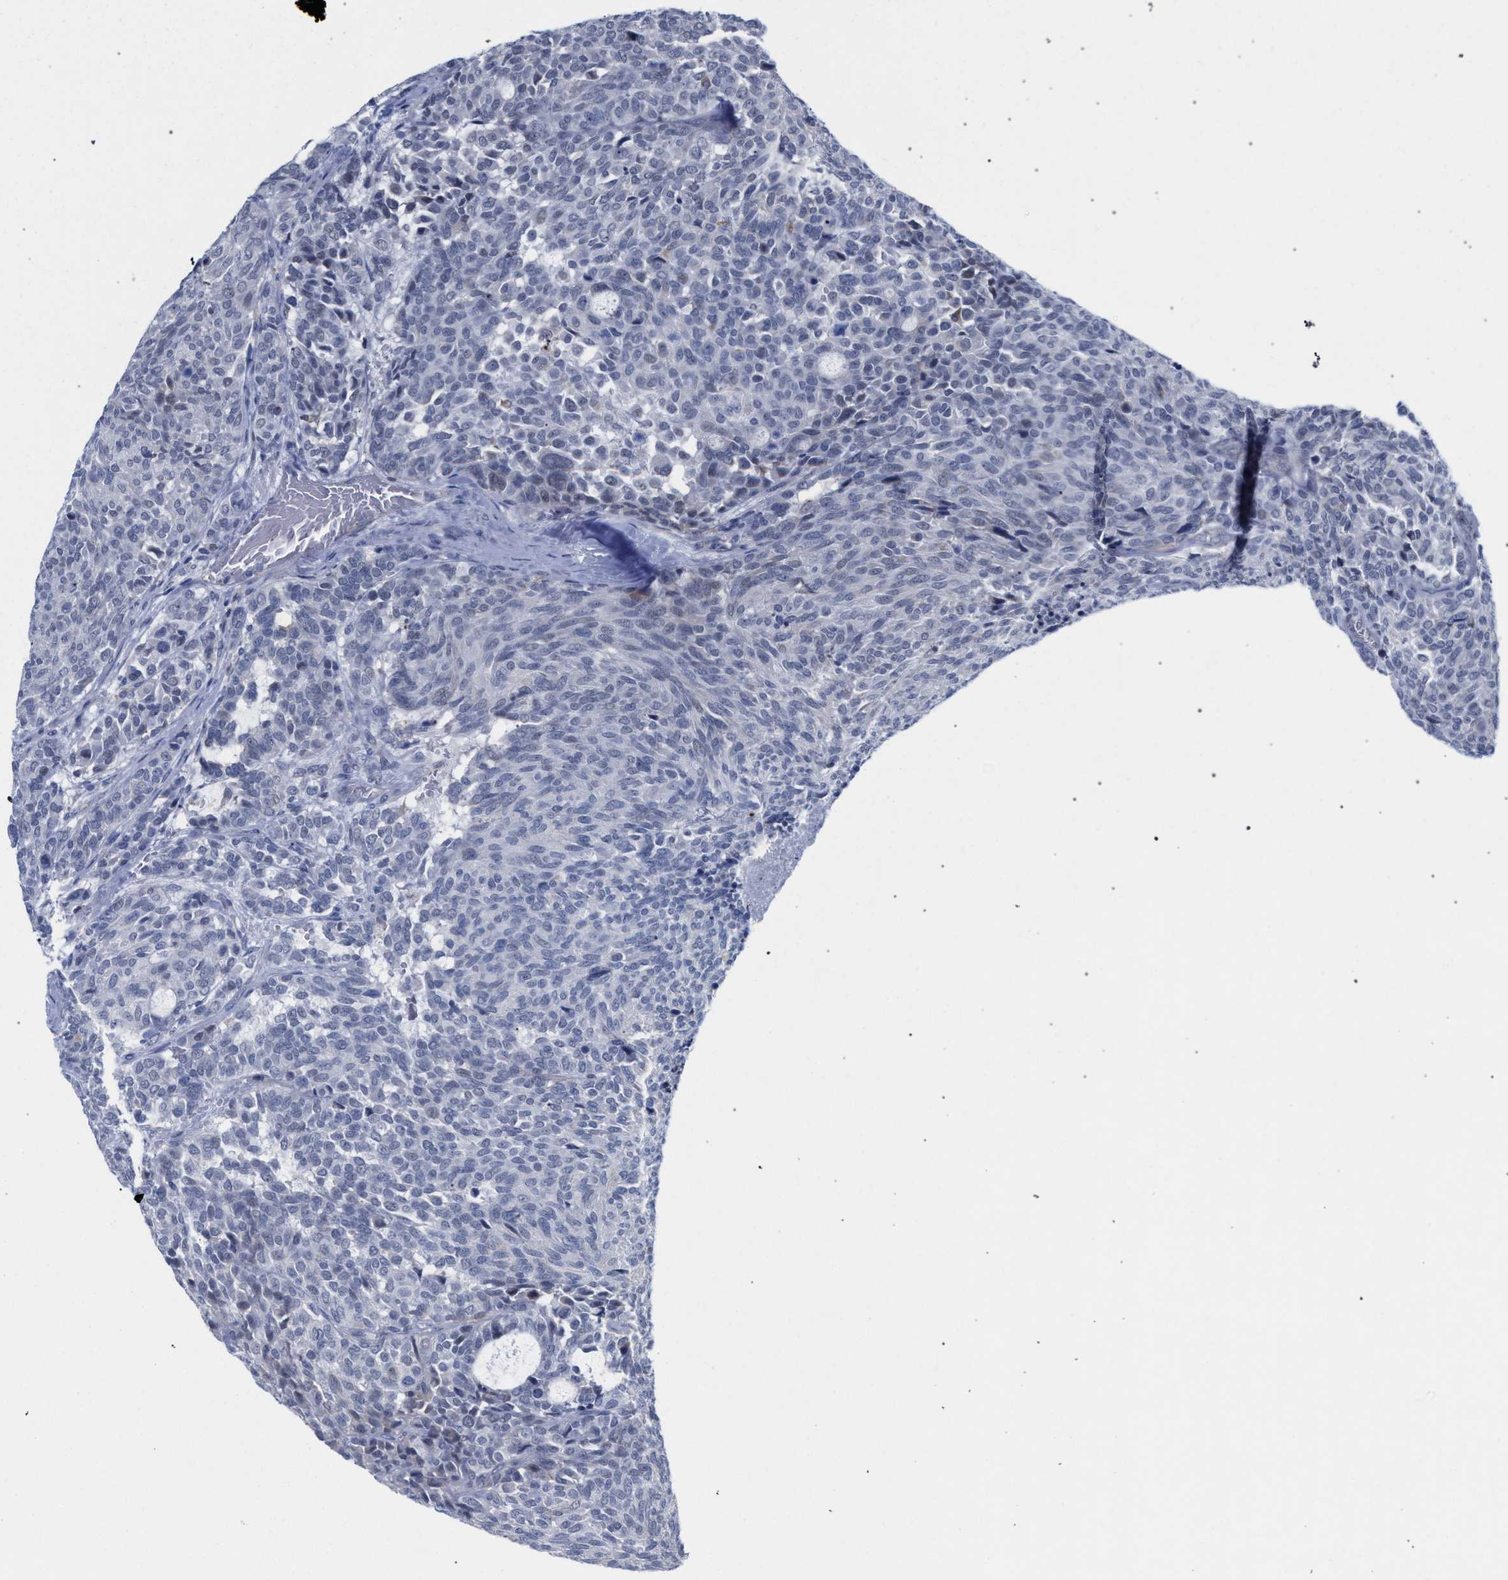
{"staining": {"intensity": "negative", "quantity": "none", "location": "none"}, "tissue": "carcinoid", "cell_type": "Tumor cells", "image_type": "cancer", "snomed": [{"axis": "morphology", "description": "Carcinoid, malignant, NOS"}, {"axis": "topography", "description": "Pancreas"}], "caption": "IHC photomicrograph of human carcinoid stained for a protein (brown), which reveals no expression in tumor cells. (Immunohistochemistry (ihc), brightfield microscopy, high magnification).", "gene": "FHOD3", "patient": {"sex": "female", "age": 54}}